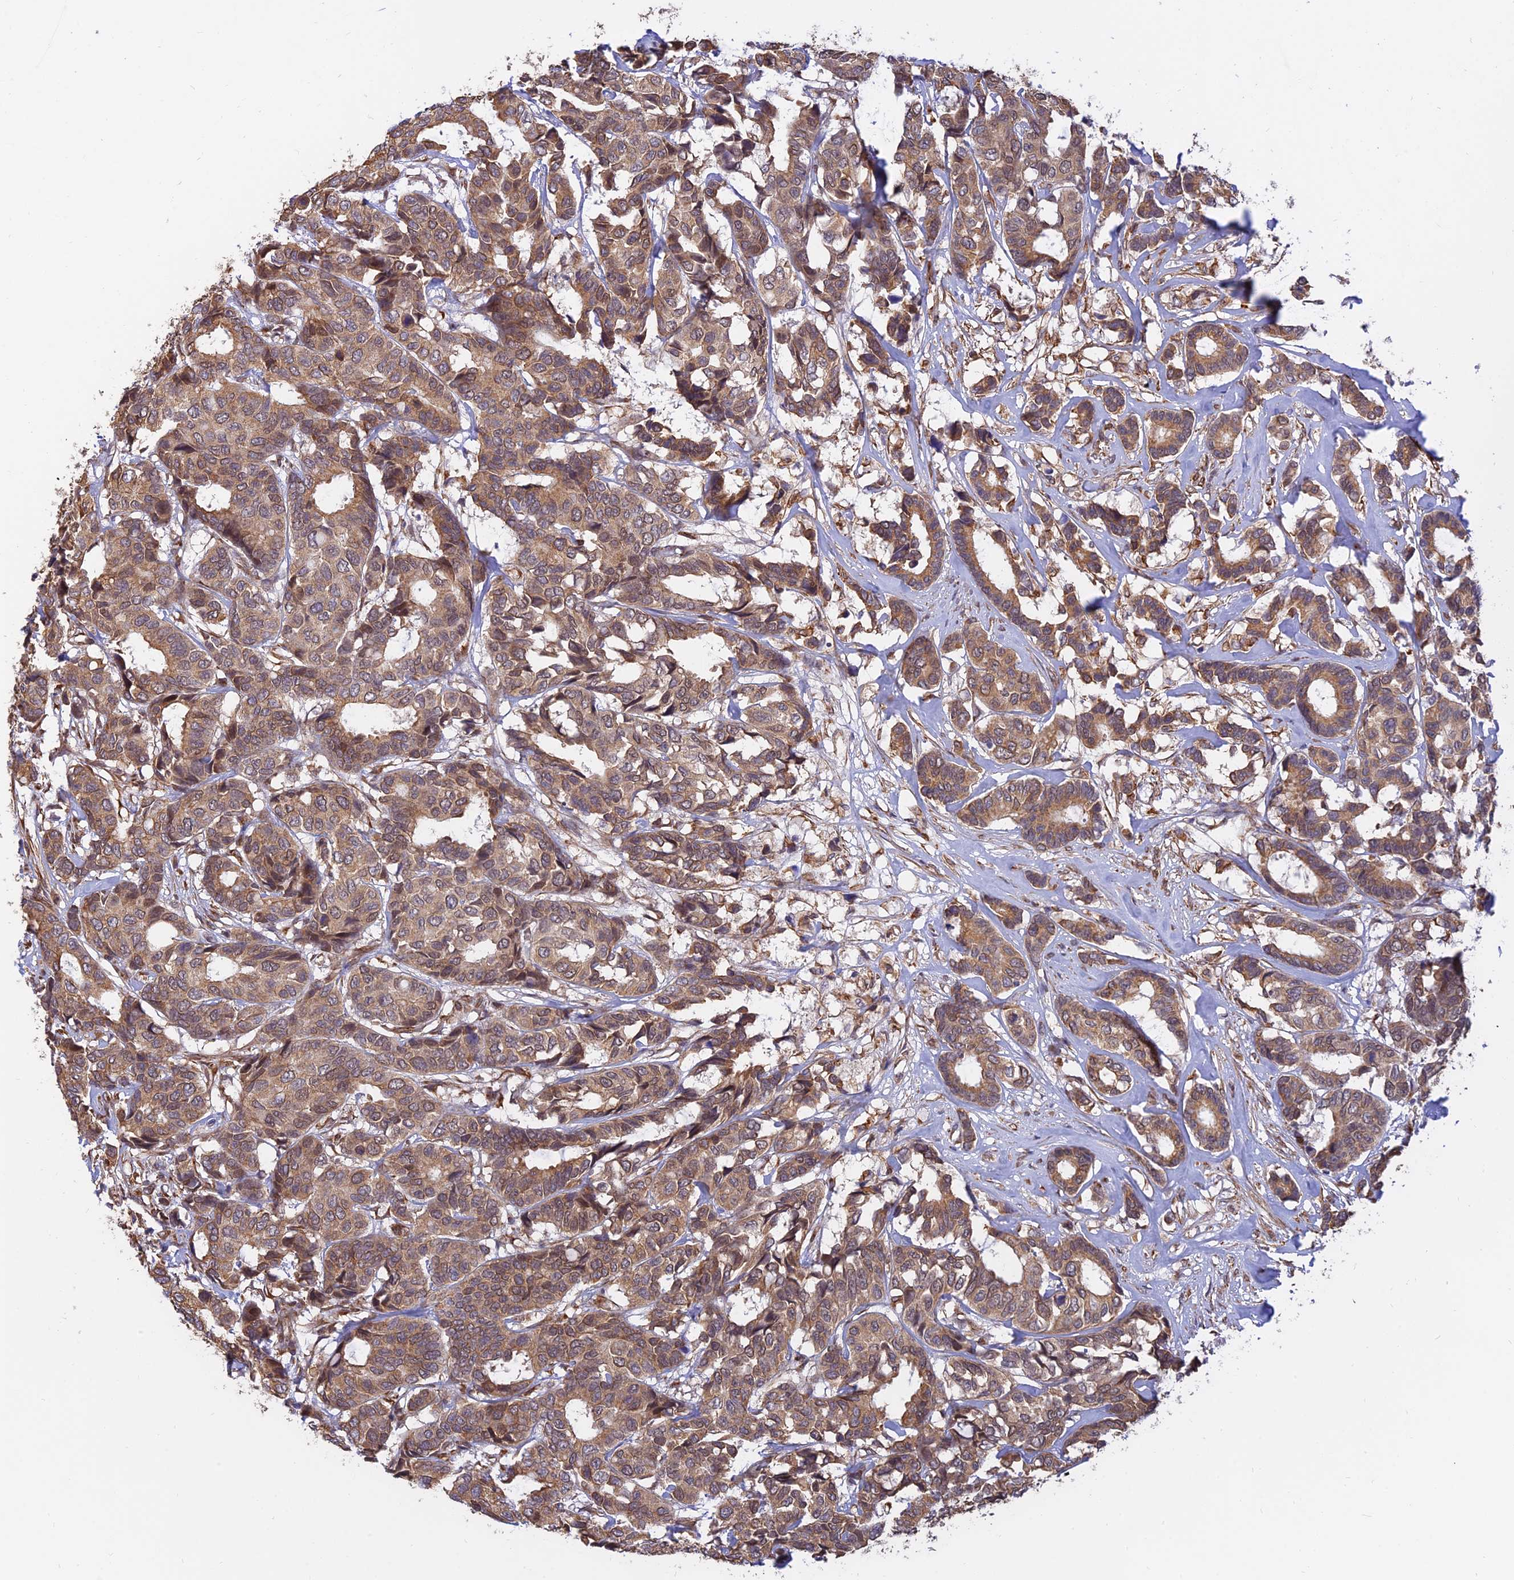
{"staining": {"intensity": "moderate", "quantity": ">75%", "location": "cytoplasmic/membranous,nuclear"}, "tissue": "breast cancer", "cell_type": "Tumor cells", "image_type": "cancer", "snomed": [{"axis": "morphology", "description": "Duct carcinoma"}, {"axis": "topography", "description": "Breast"}], "caption": "This is an image of IHC staining of infiltrating ductal carcinoma (breast), which shows moderate staining in the cytoplasmic/membranous and nuclear of tumor cells.", "gene": "PAGR1", "patient": {"sex": "female", "age": 87}}